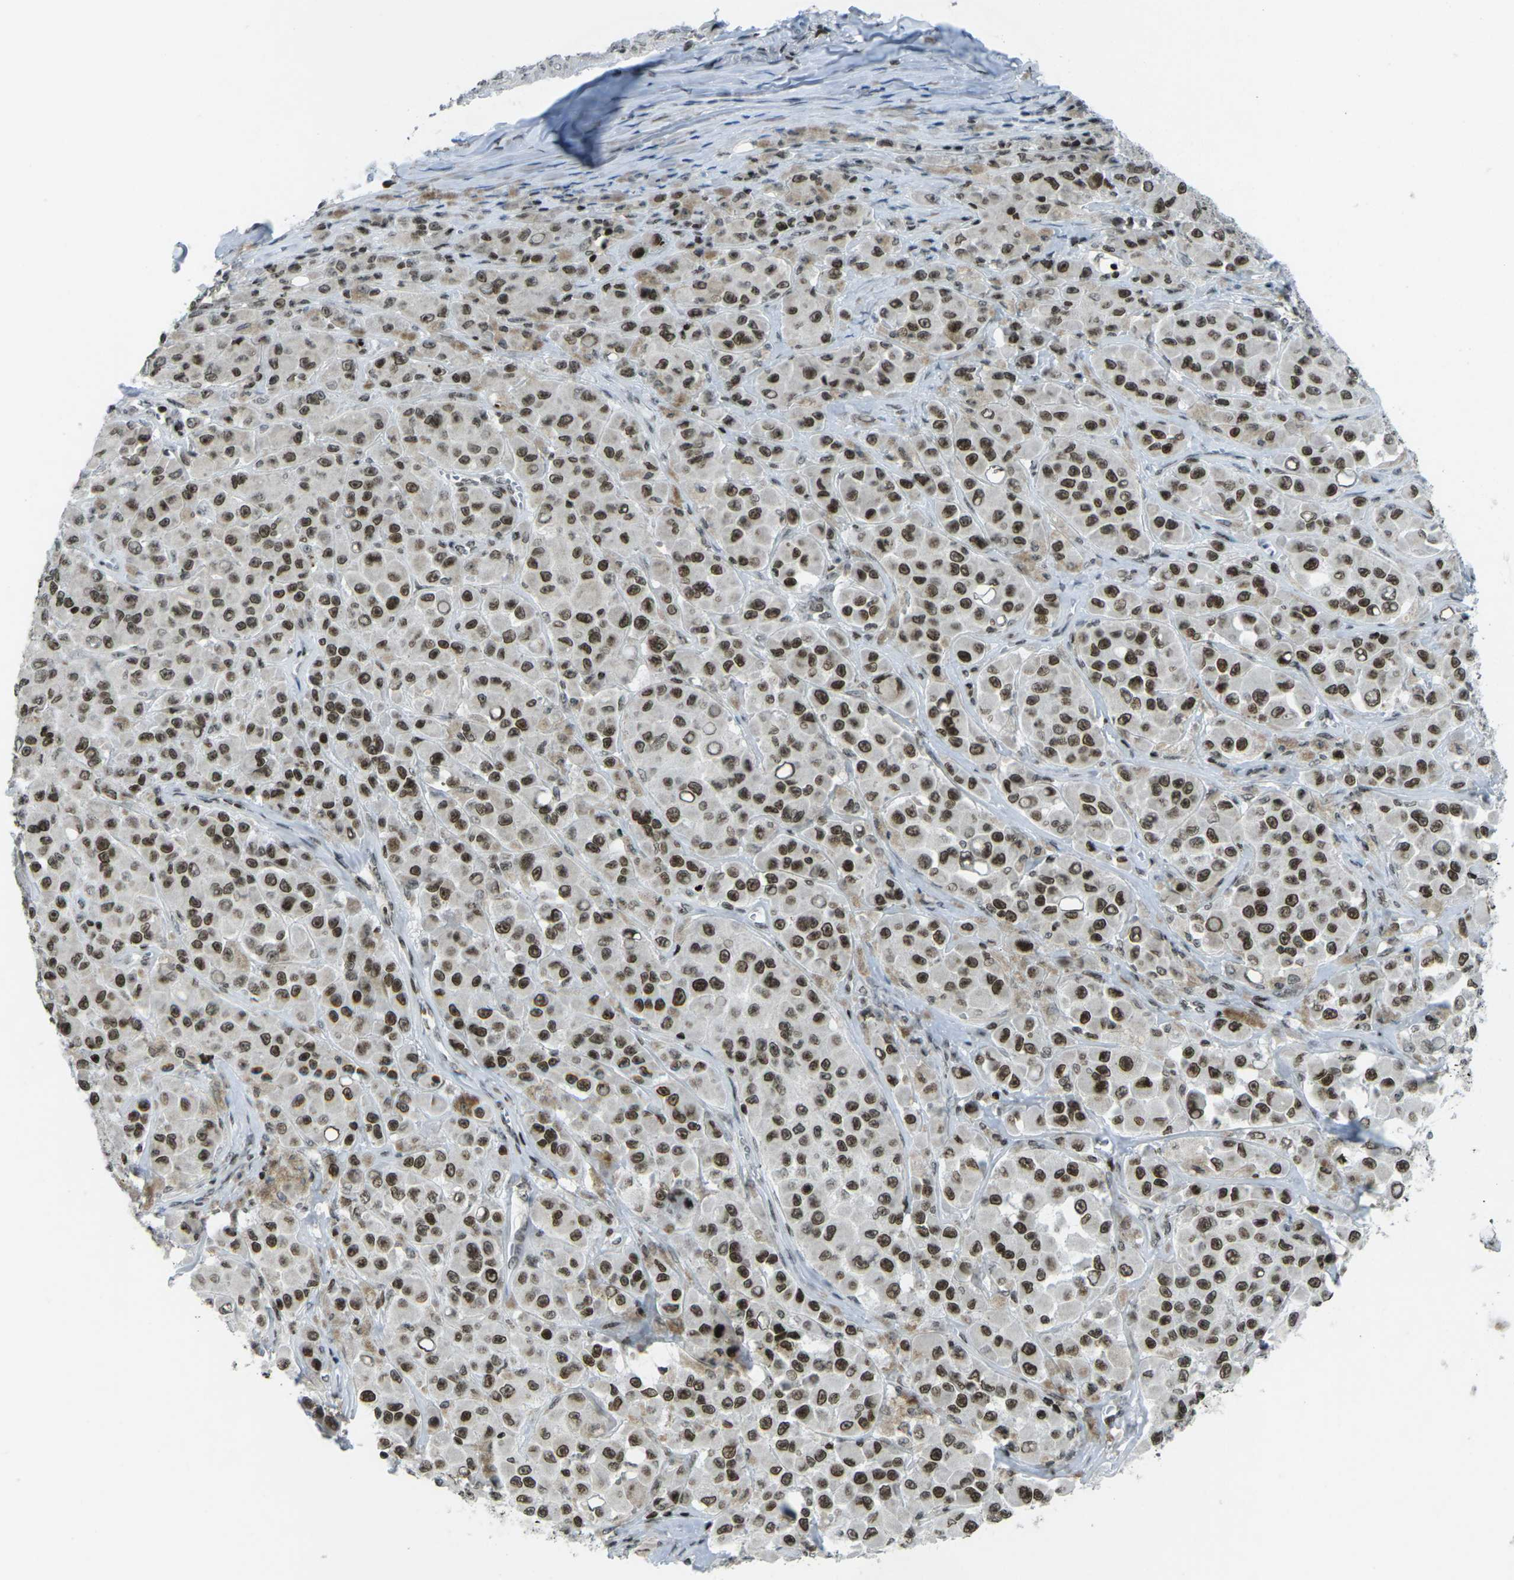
{"staining": {"intensity": "strong", "quantity": ">75%", "location": "nuclear"}, "tissue": "melanoma", "cell_type": "Tumor cells", "image_type": "cancer", "snomed": [{"axis": "morphology", "description": "Malignant melanoma, NOS"}, {"axis": "topography", "description": "Skin"}], "caption": "A high-resolution histopathology image shows immunohistochemistry staining of melanoma, which exhibits strong nuclear positivity in approximately >75% of tumor cells.", "gene": "EME1", "patient": {"sex": "male", "age": 84}}